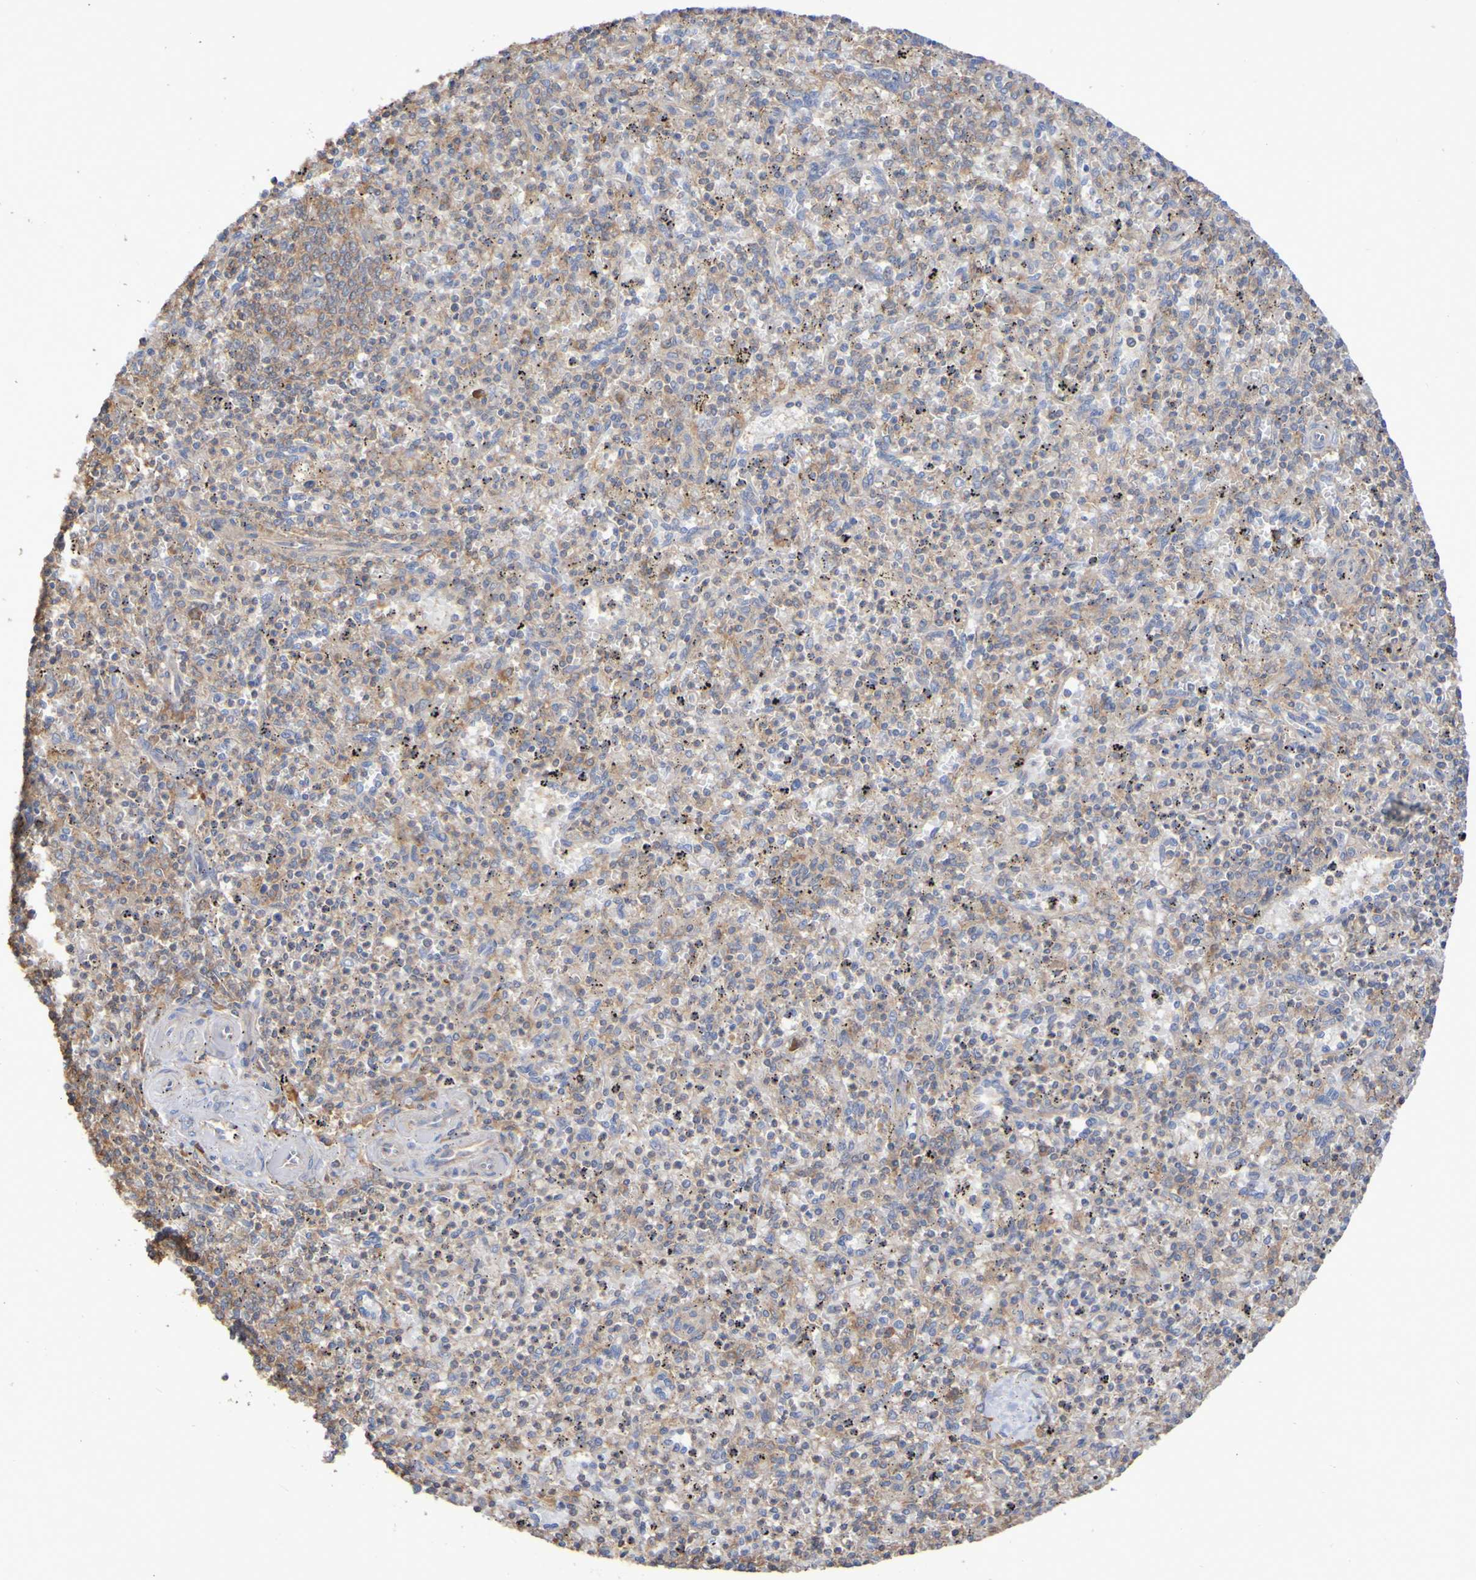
{"staining": {"intensity": "weak", "quantity": ">75%", "location": "cytoplasmic/membranous"}, "tissue": "spleen", "cell_type": "Cells in red pulp", "image_type": "normal", "snomed": [{"axis": "morphology", "description": "Normal tissue, NOS"}, {"axis": "topography", "description": "Spleen"}], "caption": "Spleen stained for a protein shows weak cytoplasmic/membranous positivity in cells in red pulp.", "gene": "SYNJ1", "patient": {"sex": "male", "age": 72}}